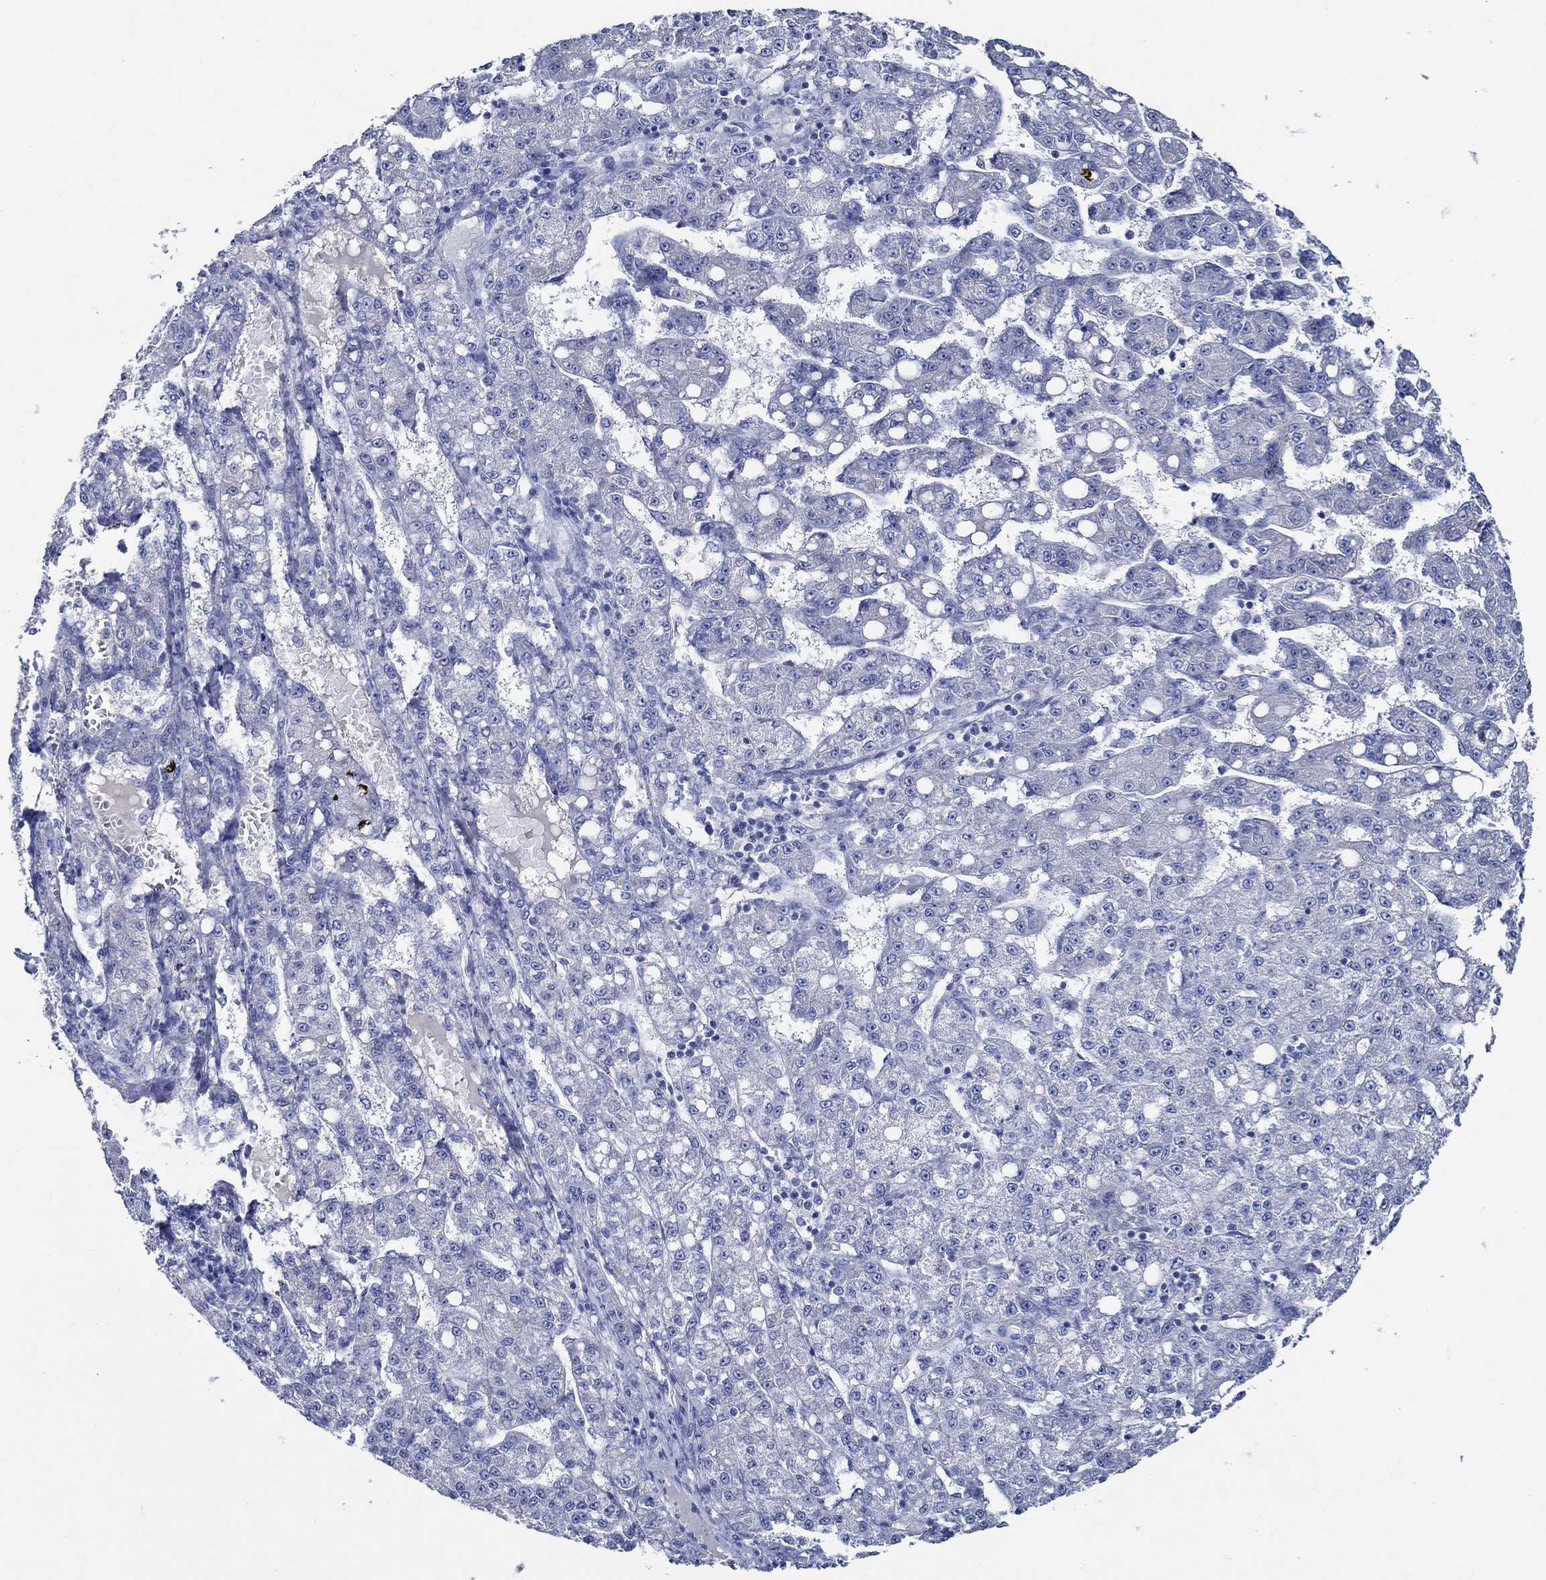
{"staining": {"intensity": "negative", "quantity": "none", "location": "none"}, "tissue": "liver cancer", "cell_type": "Tumor cells", "image_type": "cancer", "snomed": [{"axis": "morphology", "description": "Carcinoma, Hepatocellular, NOS"}, {"axis": "topography", "description": "Liver"}], "caption": "This histopathology image is of hepatocellular carcinoma (liver) stained with immunohistochemistry to label a protein in brown with the nuclei are counter-stained blue. There is no expression in tumor cells.", "gene": "SKOR1", "patient": {"sex": "female", "age": 65}}